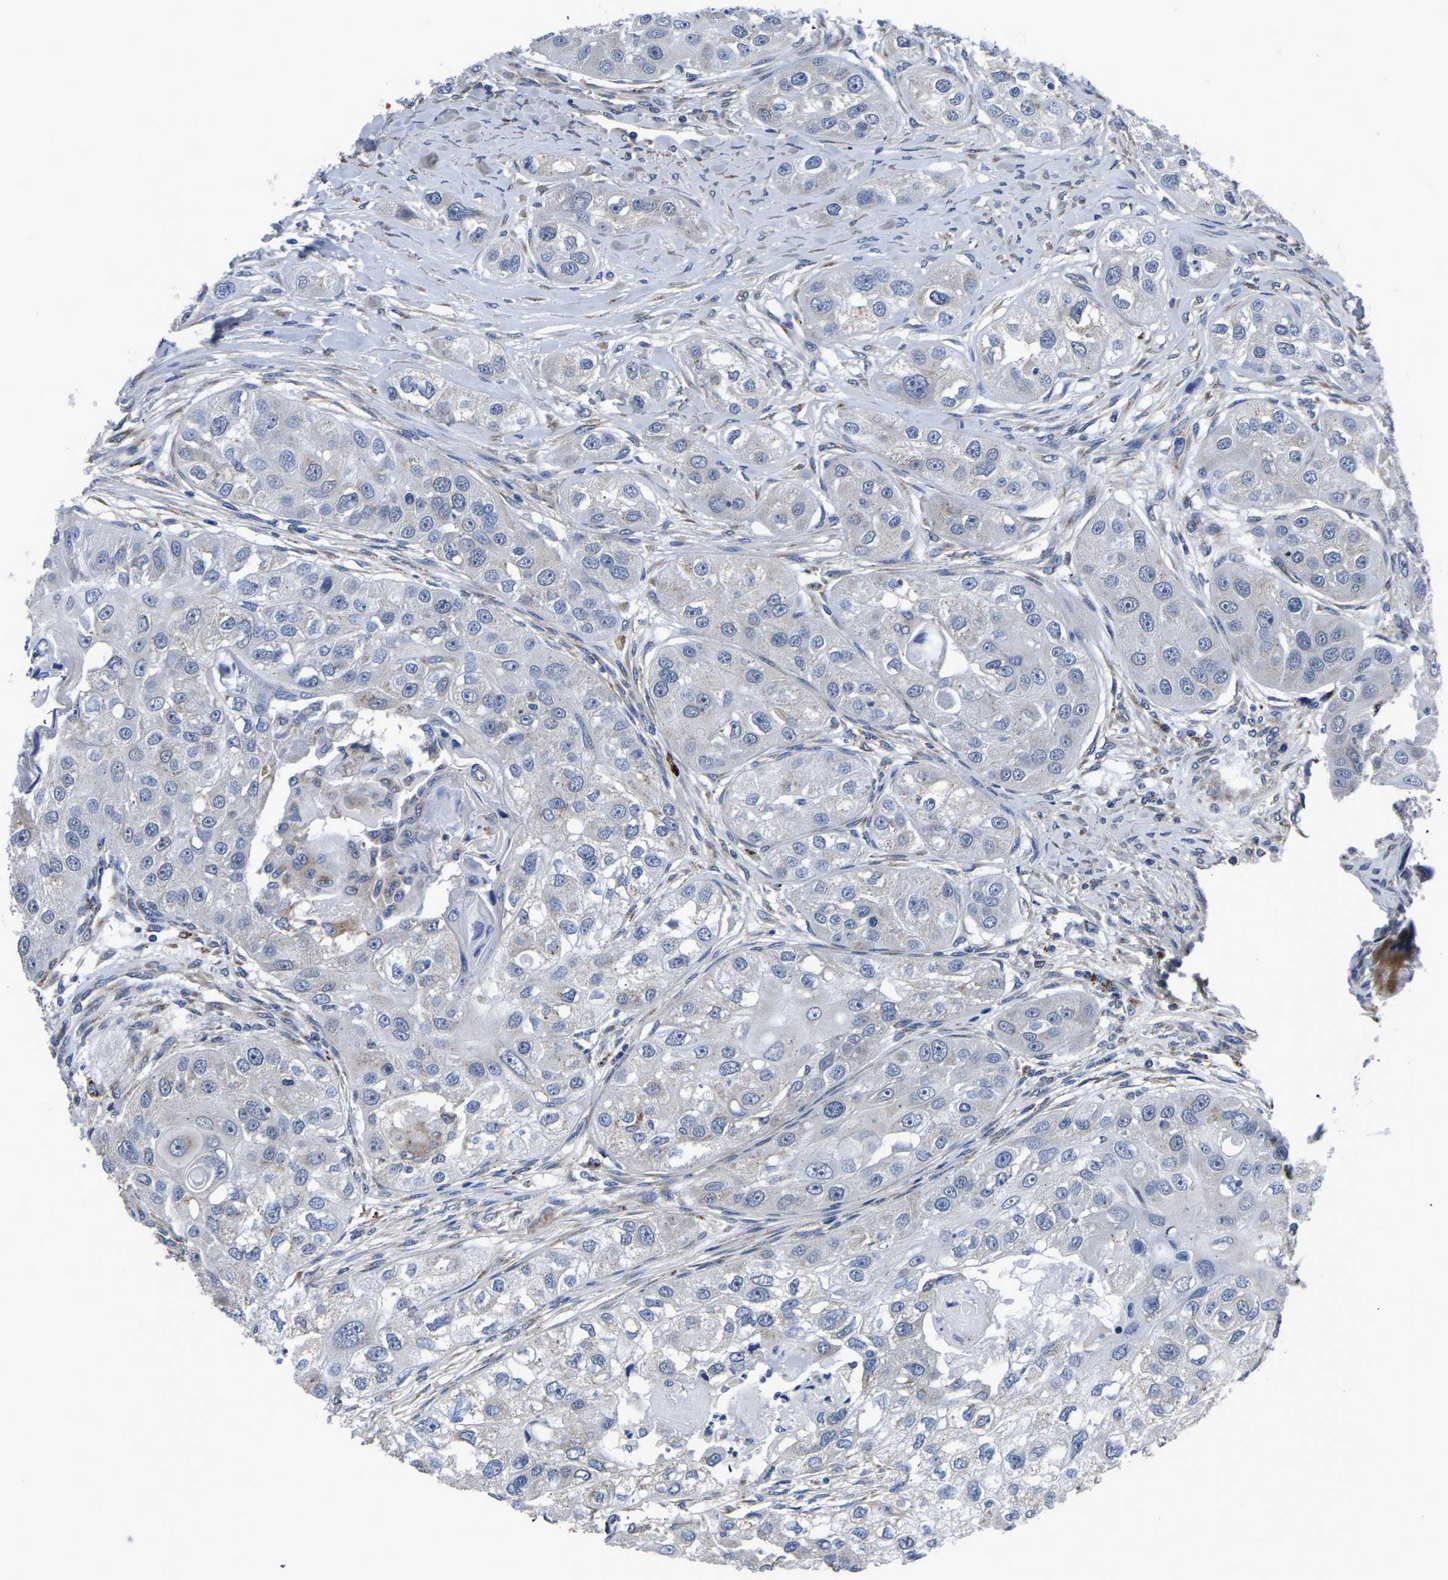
{"staining": {"intensity": "negative", "quantity": "none", "location": "none"}, "tissue": "head and neck cancer", "cell_type": "Tumor cells", "image_type": "cancer", "snomed": [{"axis": "morphology", "description": "Normal tissue, NOS"}, {"axis": "morphology", "description": "Squamous cell carcinoma, NOS"}, {"axis": "topography", "description": "Skeletal muscle"}, {"axis": "topography", "description": "Head-Neck"}], "caption": "Immunohistochemistry (IHC) histopathology image of squamous cell carcinoma (head and neck) stained for a protein (brown), which reveals no positivity in tumor cells. (DAB (3,3'-diaminobenzidine) immunohistochemistry with hematoxylin counter stain).", "gene": "PDLIM7", "patient": {"sex": "male", "age": 51}}